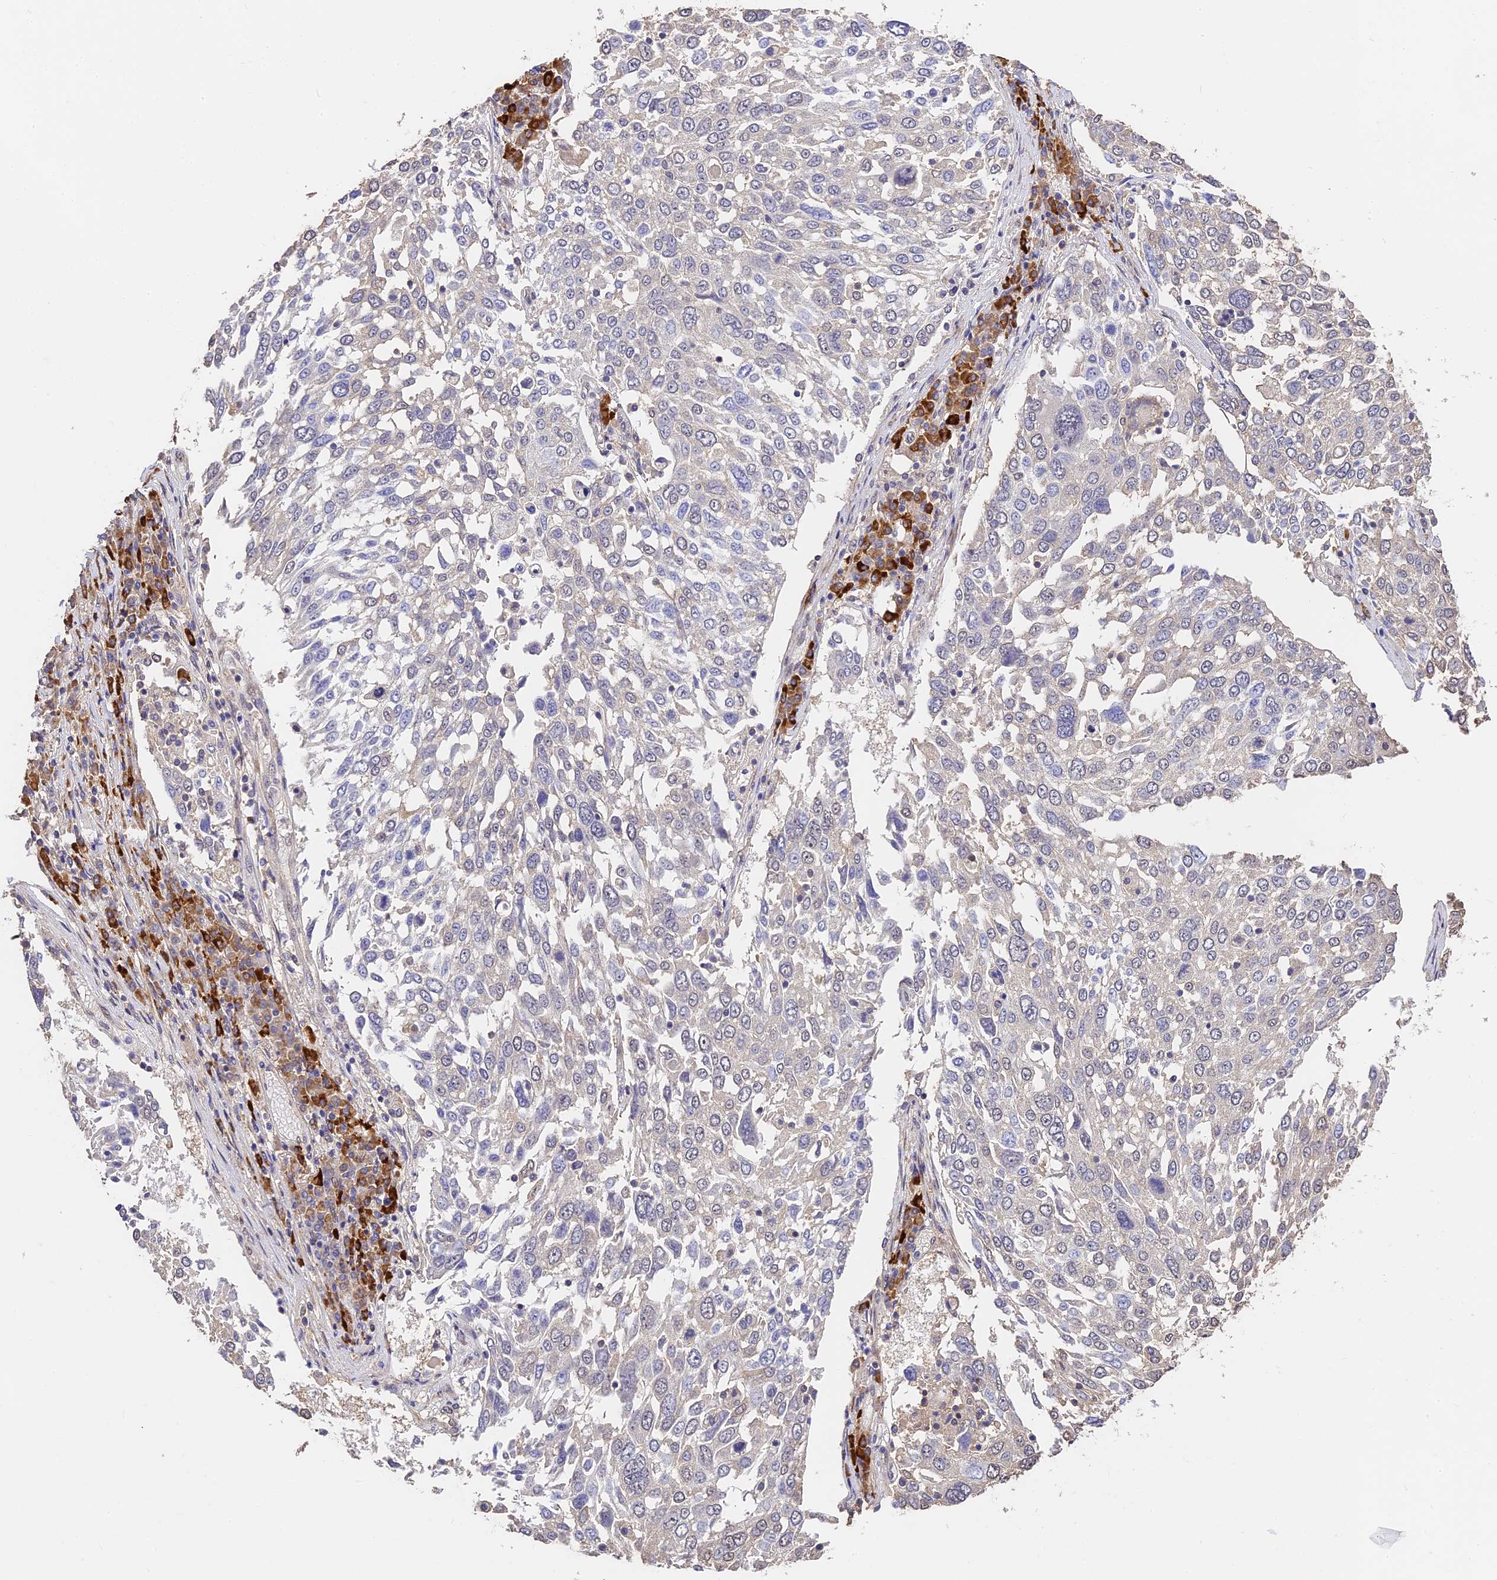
{"staining": {"intensity": "negative", "quantity": "none", "location": "none"}, "tissue": "lung cancer", "cell_type": "Tumor cells", "image_type": "cancer", "snomed": [{"axis": "morphology", "description": "Squamous cell carcinoma, NOS"}, {"axis": "topography", "description": "Lung"}], "caption": "The image shows no staining of tumor cells in lung cancer.", "gene": "SLC11A1", "patient": {"sex": "male", "age": 65}}